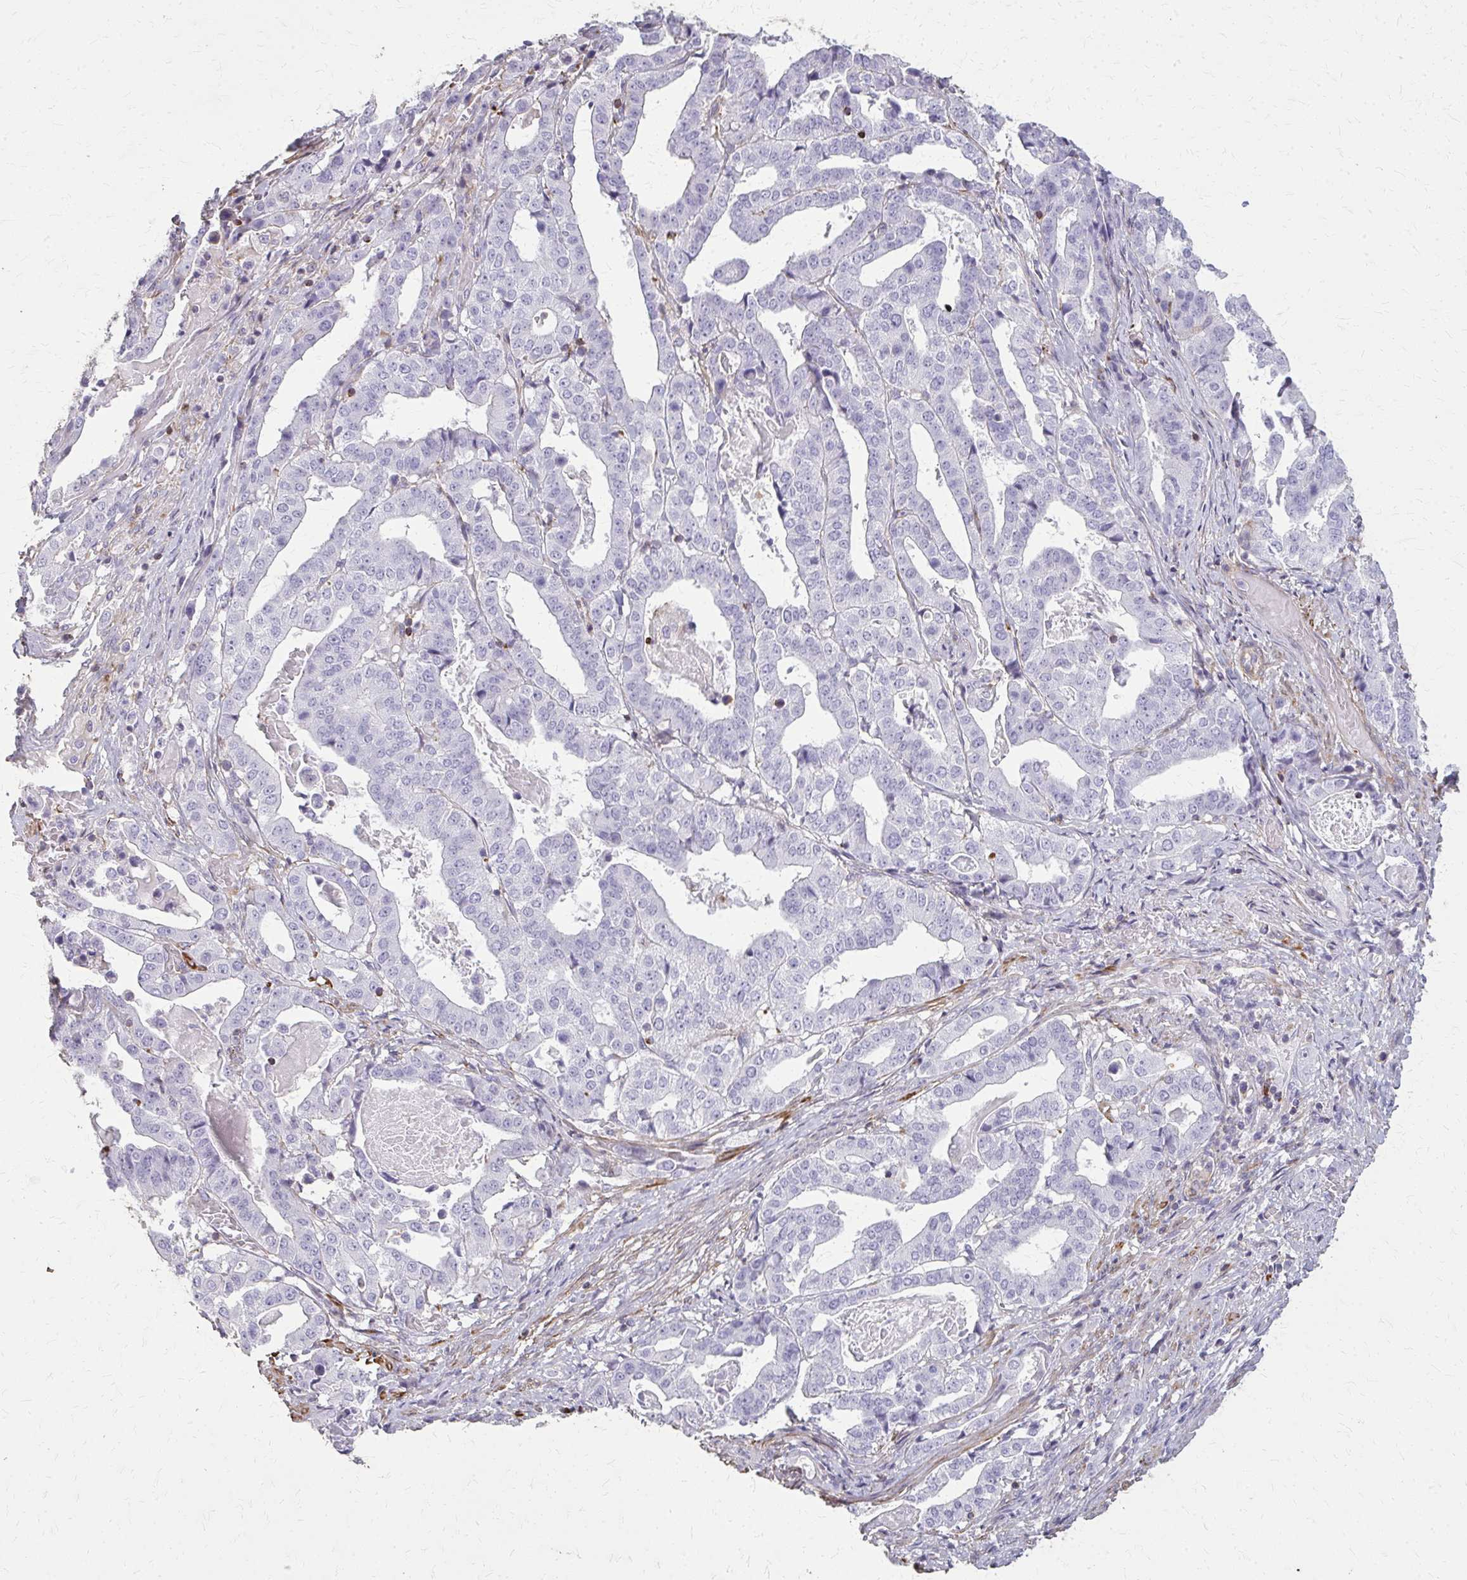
{"staining": {"intensity": "negative", "quantity": "none", "location": "none"}, "tissue": "stomach cancer", "cell_type": "Tumor cells", "image_type": "cancer", "snomed": [{"axis": "morphology", "description": "Adenocarcinoma, NOS"}, {"axis": "topography", "description": "Stomach"}], "caption": "Histopathology image shows no protein positivity in tumor cells of stomach cancer tissue. Brightfield microscopy of immunohistochemistry (IHC) stained with DAB (3,3'-diaminobenzidine) (brown) and hematoxylin (blue), captured at high magnification.", "gene": "TENM4", "patient": {"sex": "male", "age": 48}}